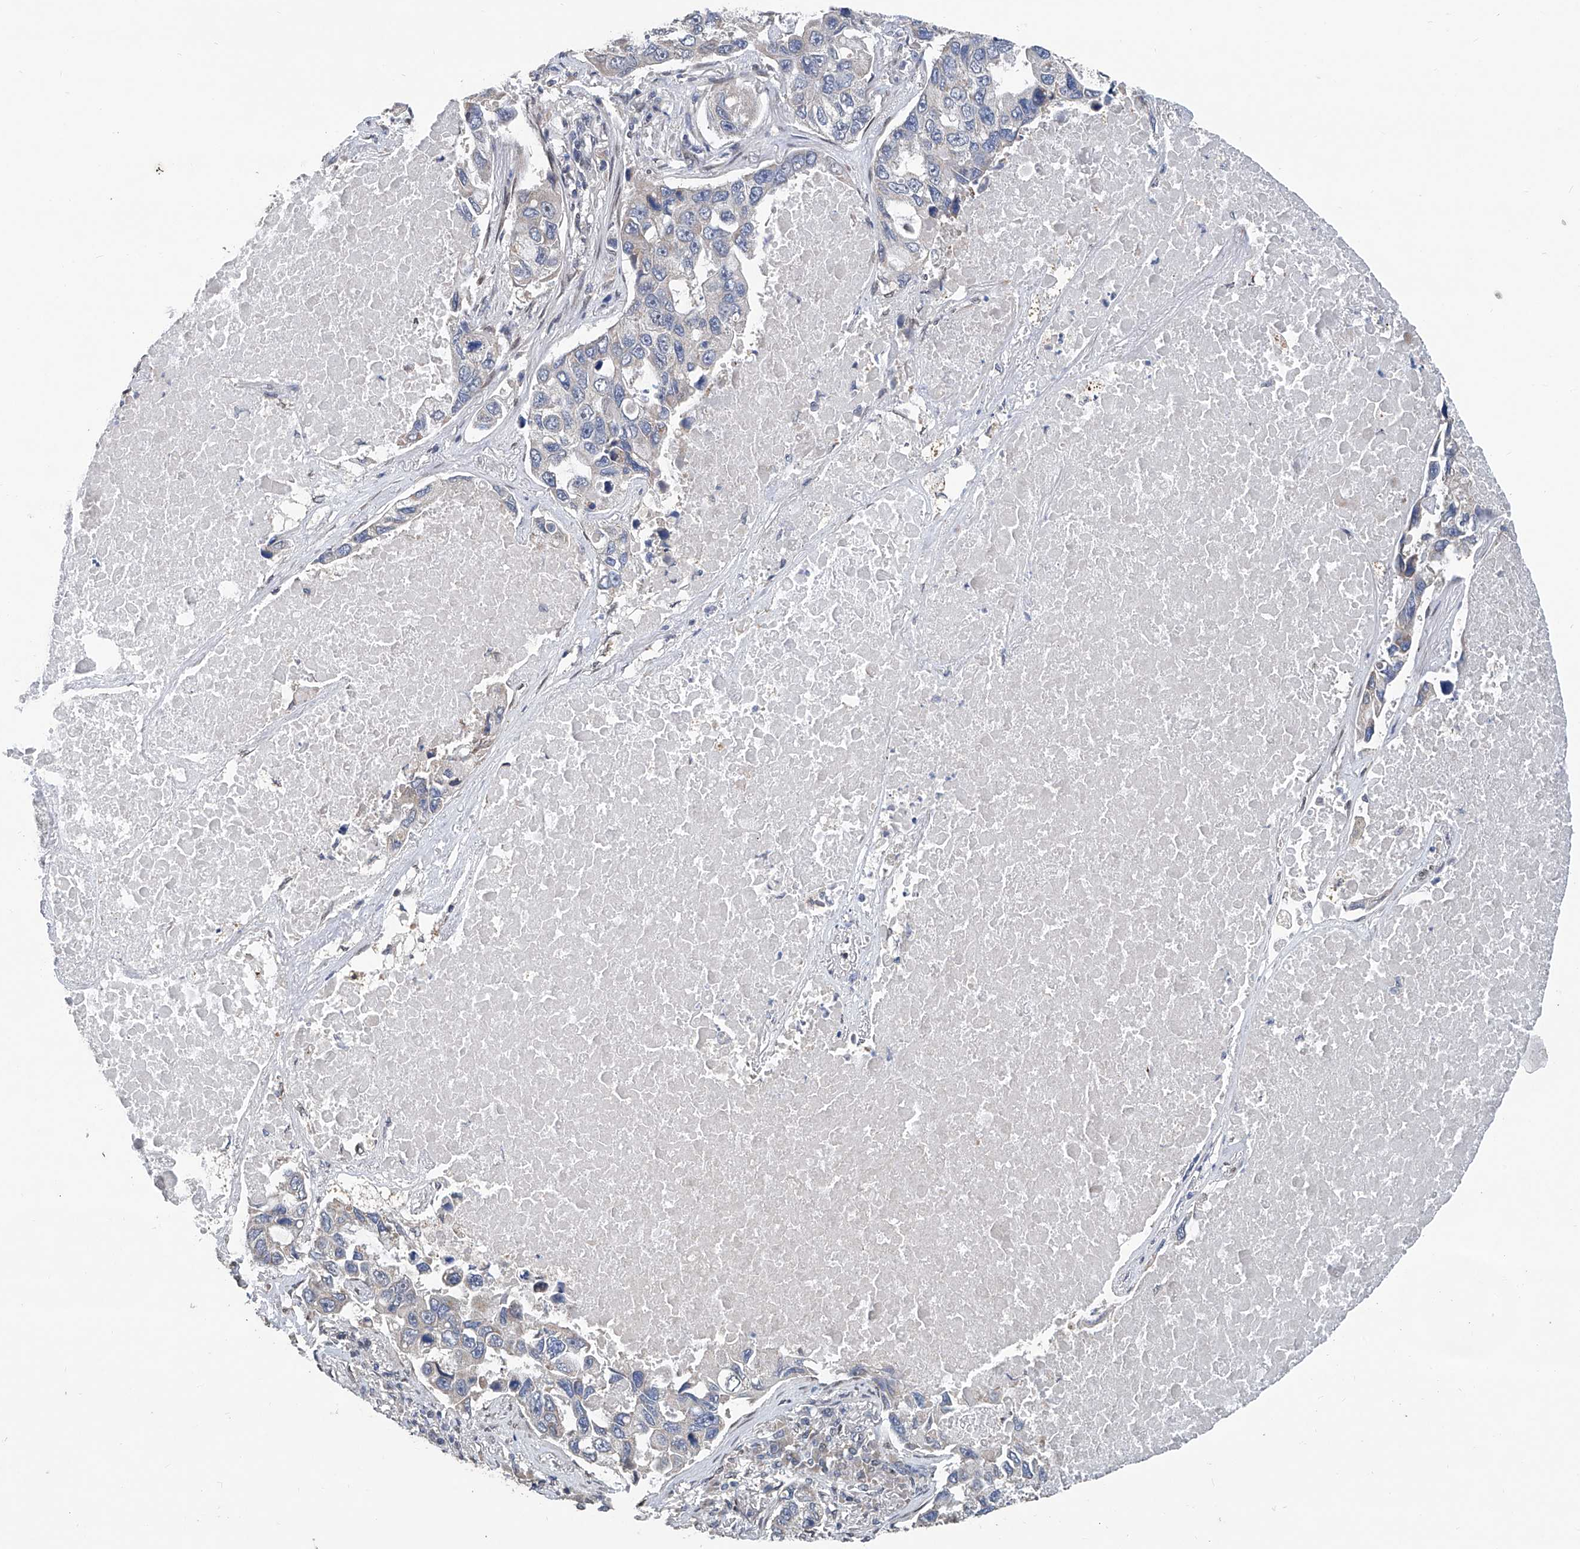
{"staining": {"intensity": "weak", "quantity": "<25%", "location": "cytoplasmic/membranous"}, "tissue": "lung cancer", "cell_type": "Tumor cells", "image_type": "cancer", "snomed": [{"axis": "morphology", "description": "Adenocarcinoma, NOS"}, {"axis": "topography", "description": "Lung"}], "caption": "Protein analysis of lung adenocarcinoma shows no significant positivity in tumor cells.", "gene": "BCKDHB", "patient": {"sex": "male", "age": 64}}